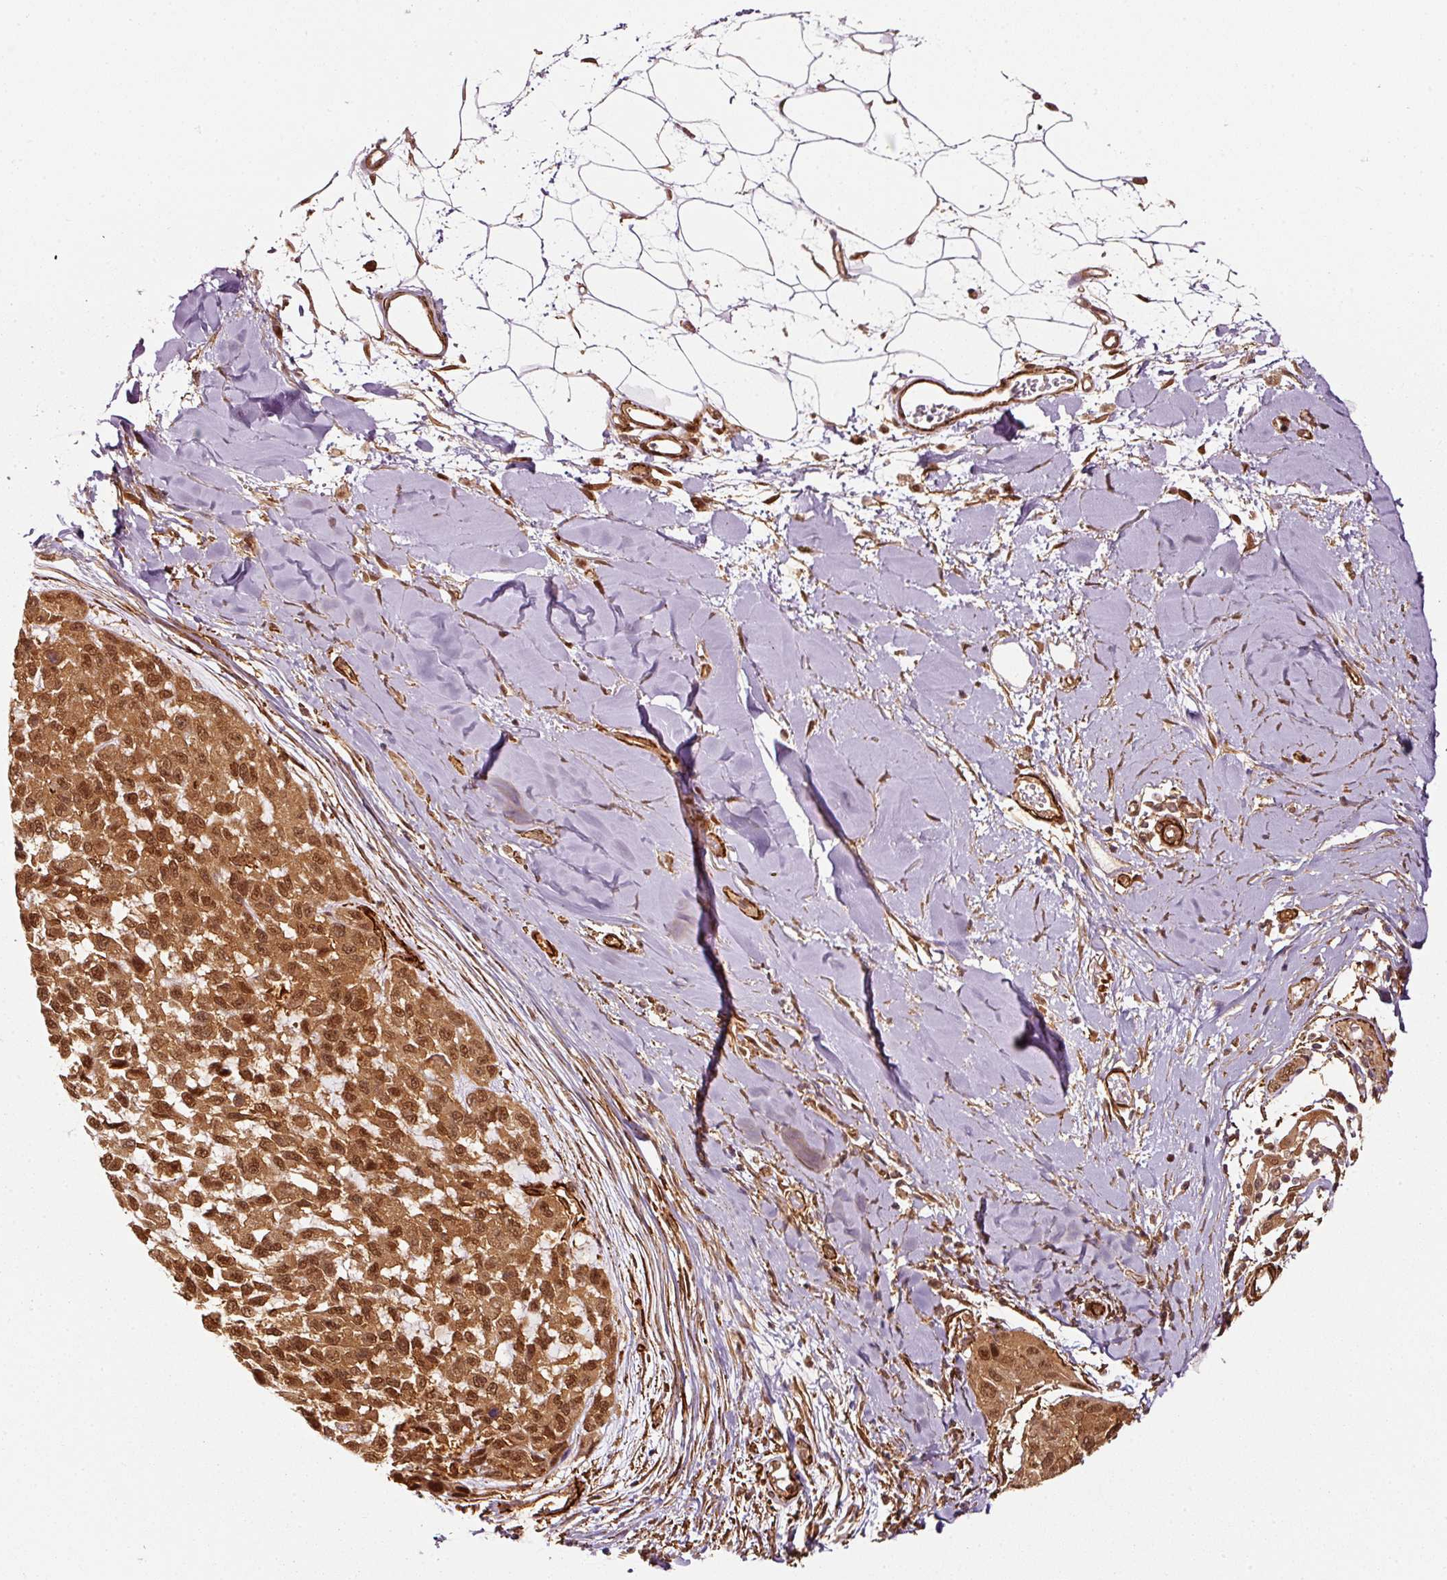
{"staining": {"intensity": "strong", "quantity": ">75%", "location": "cytoplasmic/membranous,nuclear"}, "tissue": "melanoma", "cell_type": "Tumor cells", "image_type": "cancer", "snomed": [{"axis": "morphology", "description": "Malignant melanoma, NOS"}, {"axis": "topography", "description": "Skin"}], "caption": "Melanoma was stained to show a protein in brown. There is high levels of strong cytoplasmic/membranous and nuclear positivity in about >75% of tumor cells.", "gene": "PSMD1", "patient": {"sex": "male", "age": 62}}